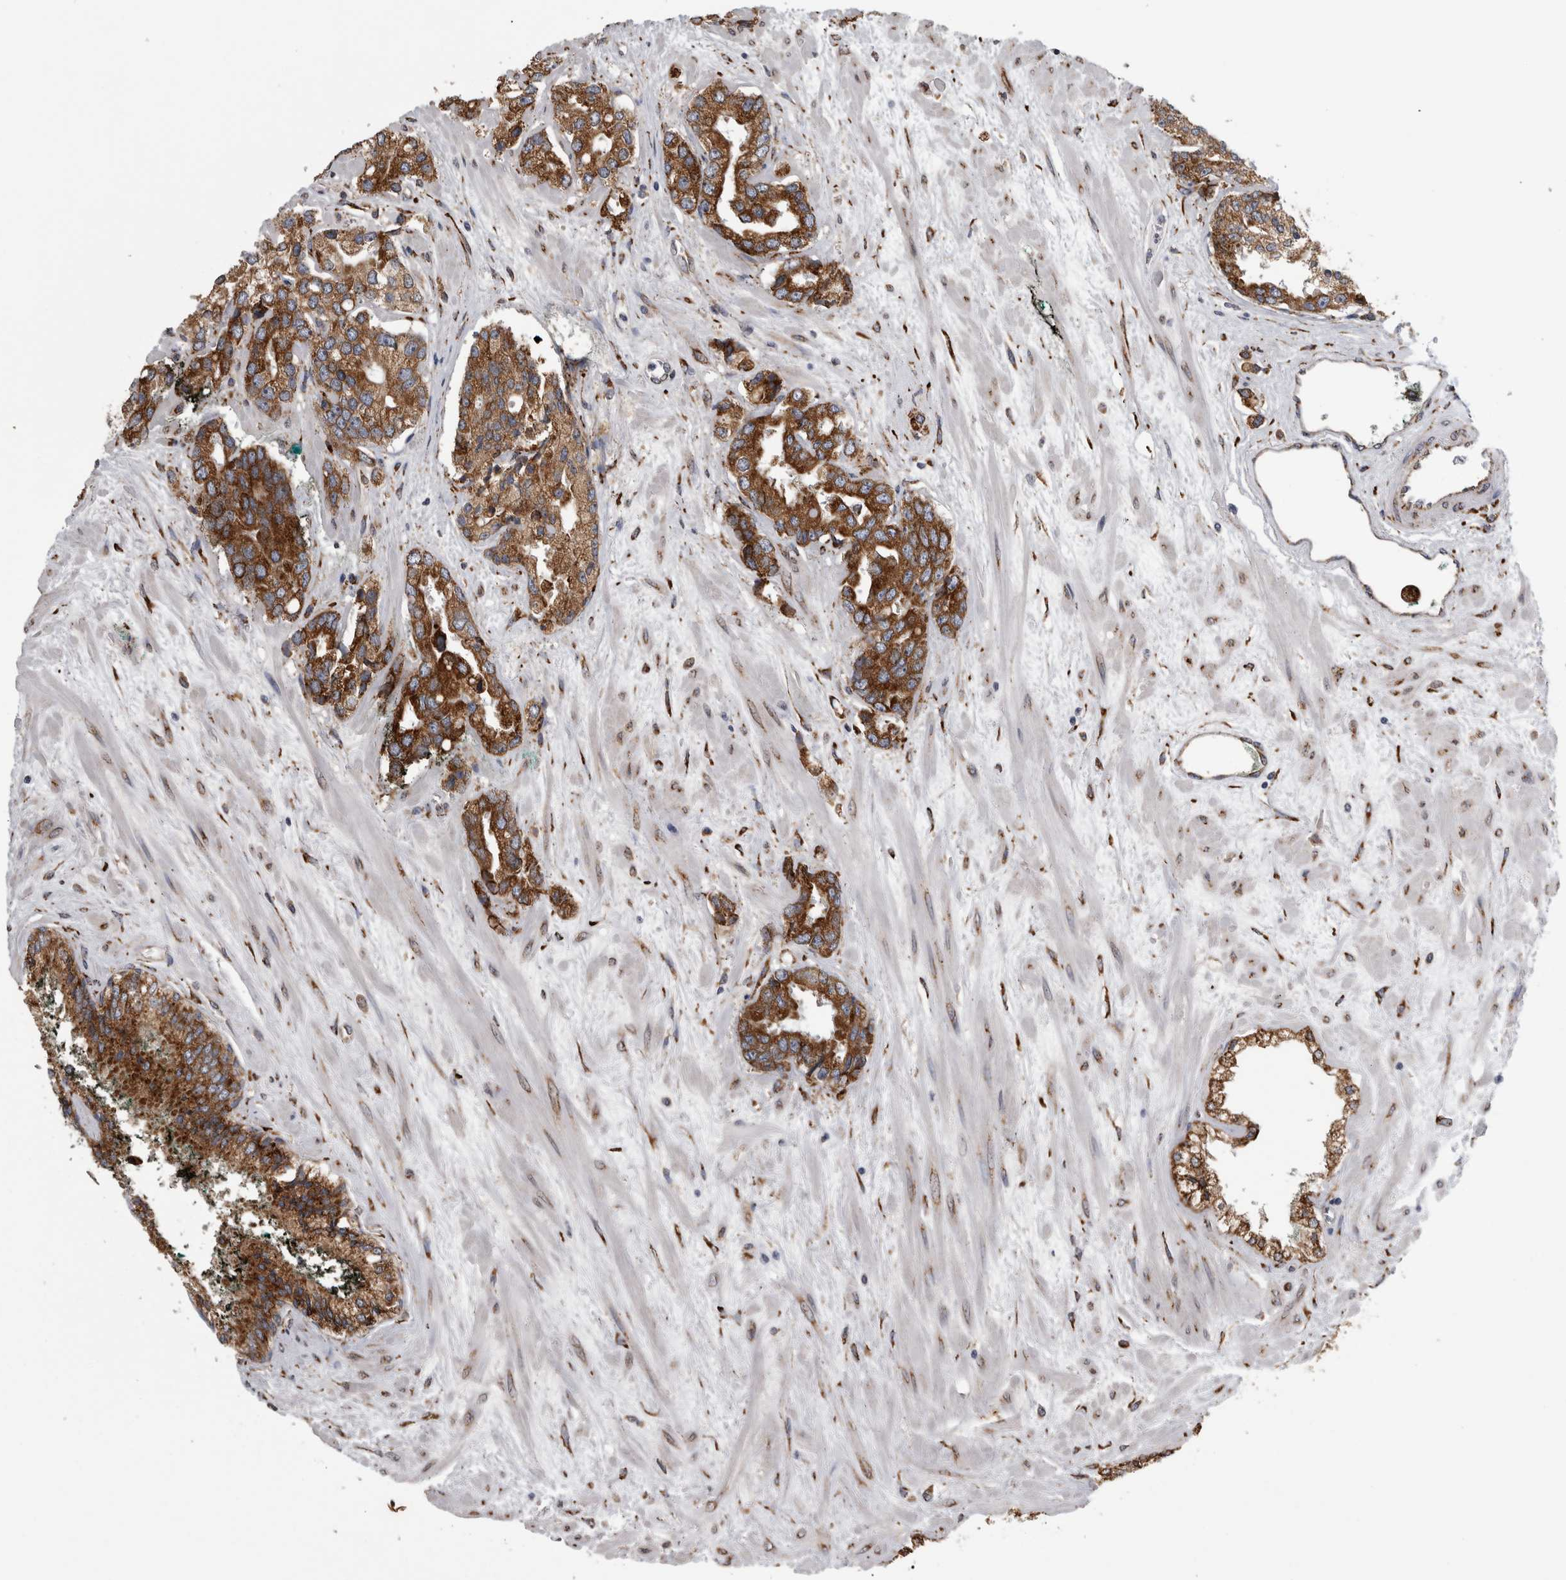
{"staining": {"intensity": "strong", "quantity": ">75%", "location": "cytoplasmic/membranous"}, "tissue": "prostate cancer", "cell_type": "Tumor cells", "image_type": "cancer", "snomed": [{"axis": "morphology", "description": "Adenocarcinoma, High grade"}, {"axis": "topography", "description": "Prostate"}], "caption": "Strong cytoplasmic/membranous expression is appreciated in approximately >75% of tumor cells in prostate cancer.", "gene": "FHIP2B", "patient": {"sex": "male", "age": 71}}